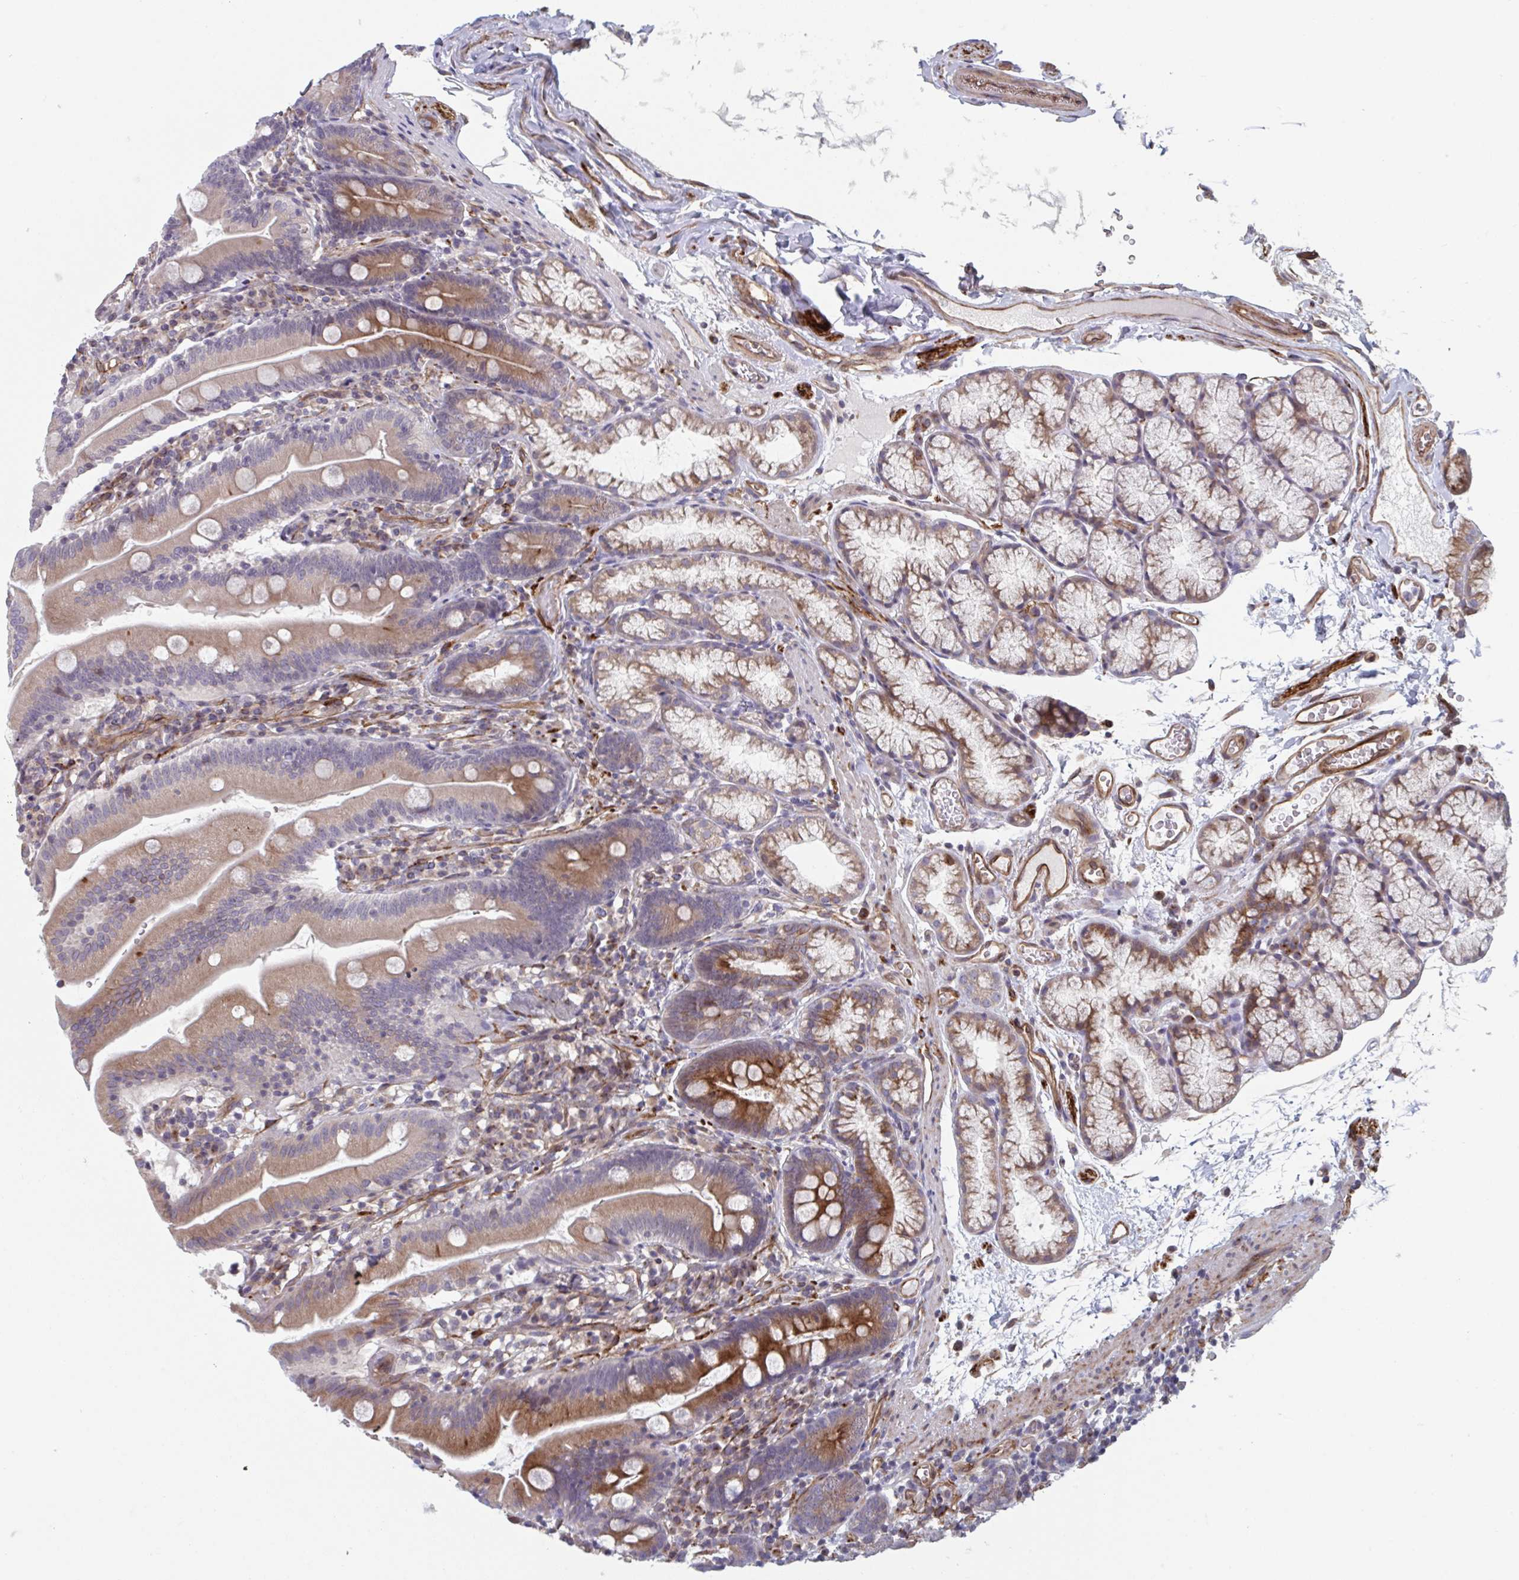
{"staining": {"intensity": "strong", "quantity": ">75%", "location": "cytoplasmic/membranous"}, "tissue": "duodenum", "cell_type": "Glandular cells", "image_type": "normal", "snomed": [{"axis": "morphology", "description": "Normal tissue, NOS"}, {"axis": "topography", "description": "Duodenum"}], "caption": "Brown immunohistochemical staining in normal human duodenum reveals strong cytoplasmic/membranous positivity in approximately >75% of glandular cells.", "gene": "TNFSF10", "patient": {"sex": "female", "age": 67}}